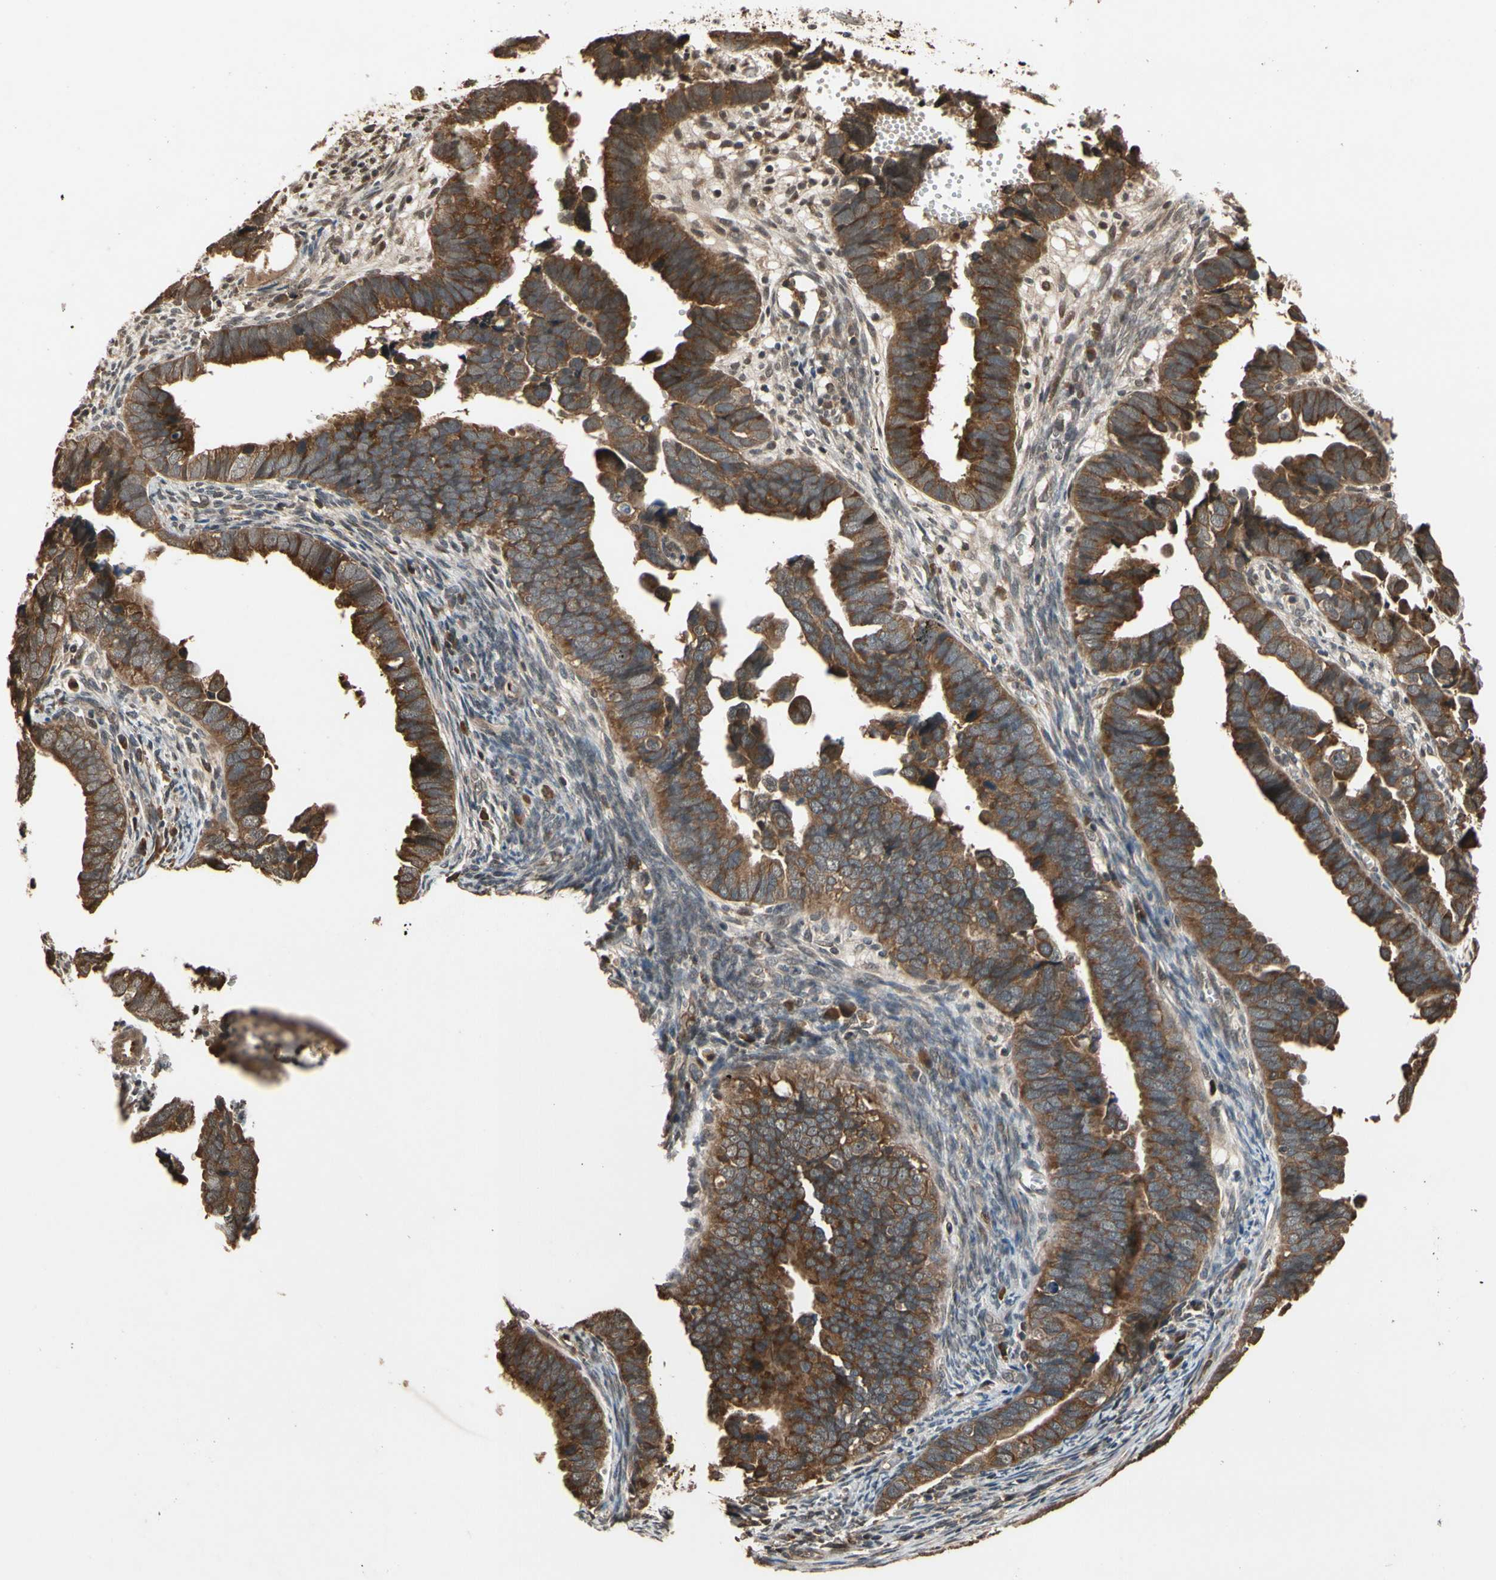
{"staining": {"intensity": "strong", "quantity": ">75%", "location": "cytoplasmic/membranous"}, "tissue": "endometrial cancer", "cell_type": "Tumor cells", "image_type": "cancer", "snomed": [{"axis": "morphology", "description": "Adenocarcinoma, NOS"}, {"axis": "topography", "description": "Endometrium"}], "caption": "Endometrial cancer (adenocarcinoma) stained with a brown dye exhibits strong cytoplasmic/membranous positive staining in approximately >75% of tumor cells.", "gene": "TMEM230", "patient": {"sex": "female", "age": 75}}